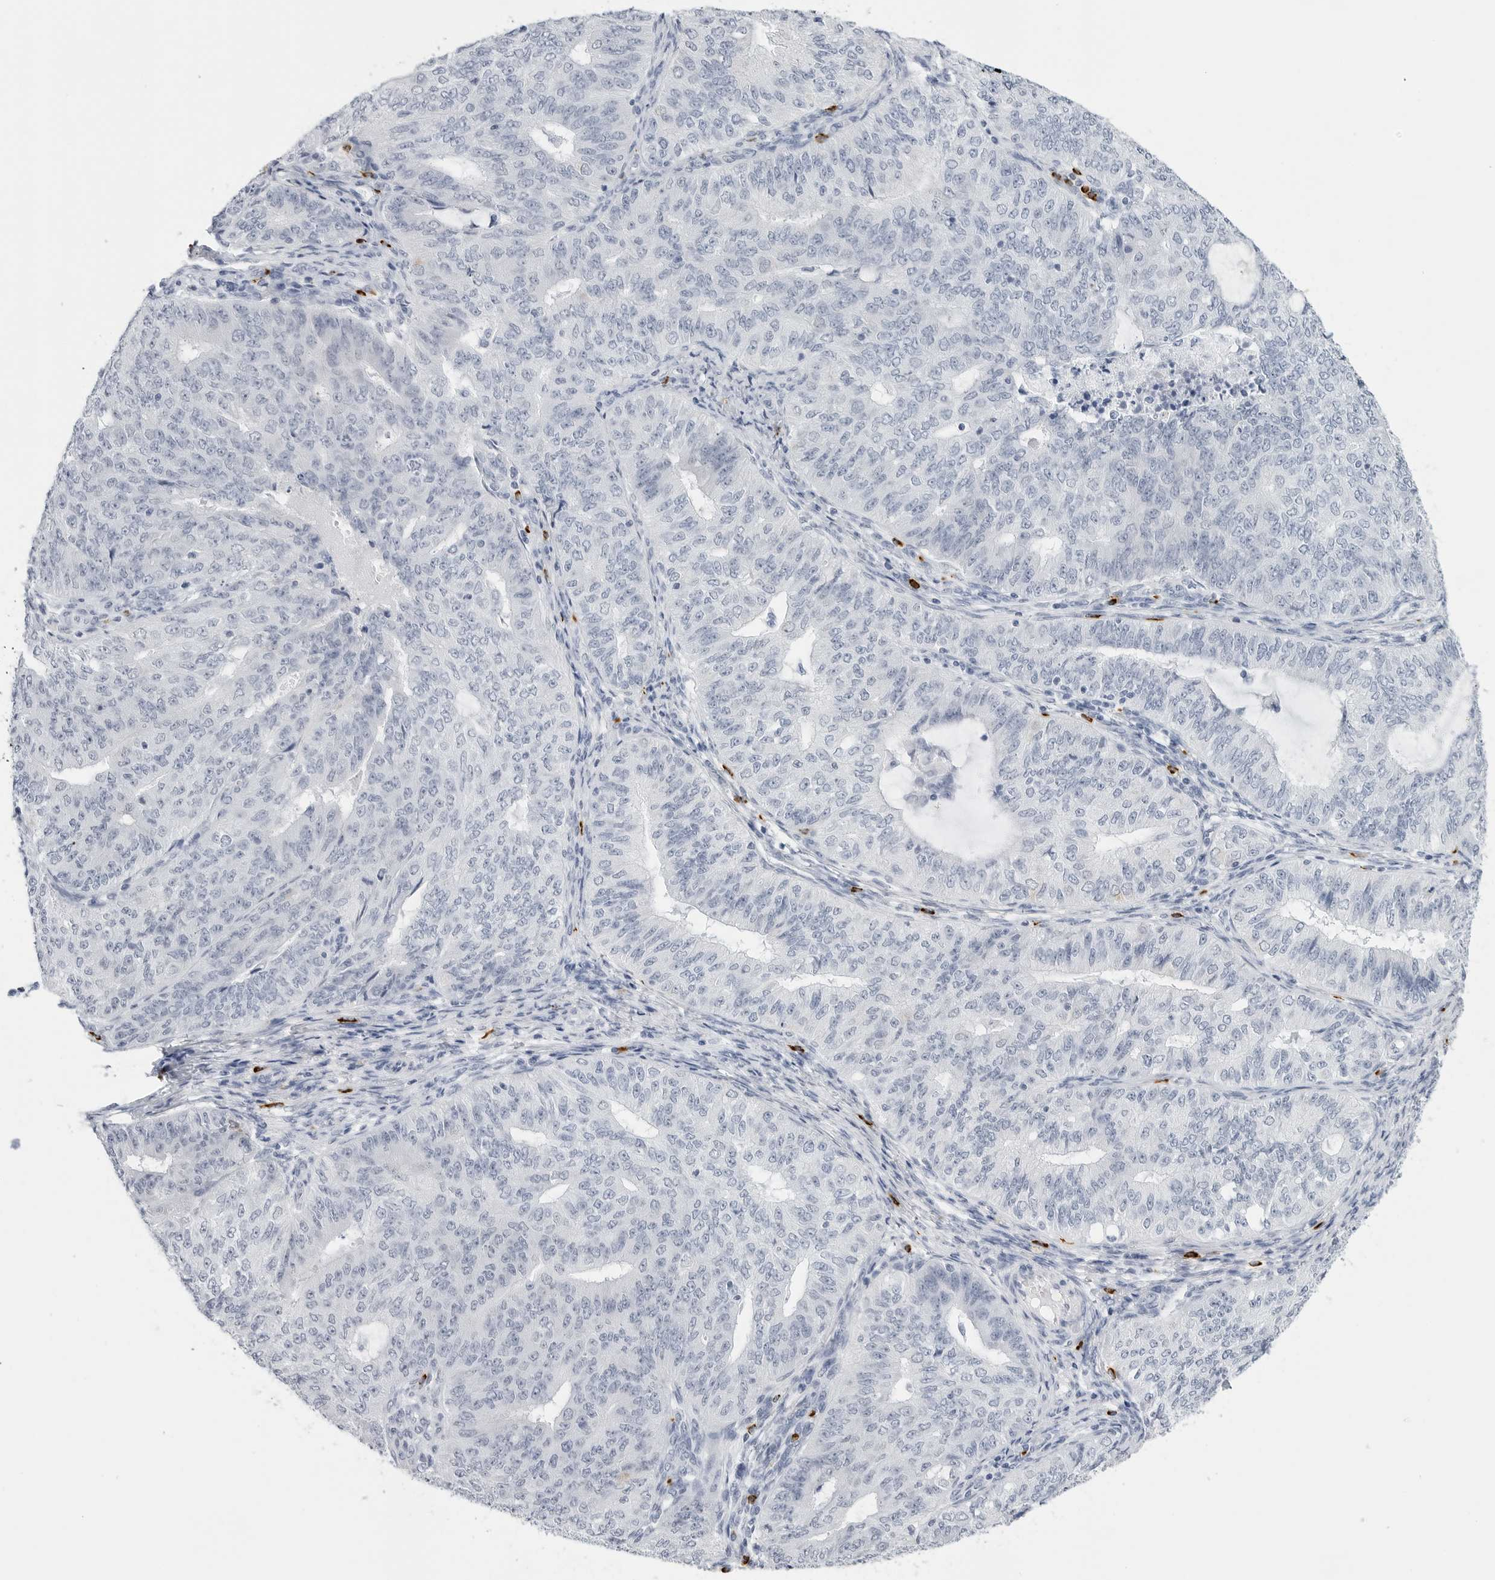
{"staining": {"intensity": "negative", "quantity": "none", "location": "none"}, "tissue": "endometrial cancer", "cell_type": "Tumor cells", "image_type": "cancer", "snomed": [{"axis": "morphology", "description": "Adenocarcinoma, NOS"}, {"axis": "topography", "description": "Endometrium"}], "caption": "The histopathology image displays no significant staining in tumor cells of endometrial cancer. (Brightfield microscopy of DAB immunohistochemistry (IHC) at high magnification).", "gene": "HSPB7", "patient": {"sex": "female", "age": 32}}